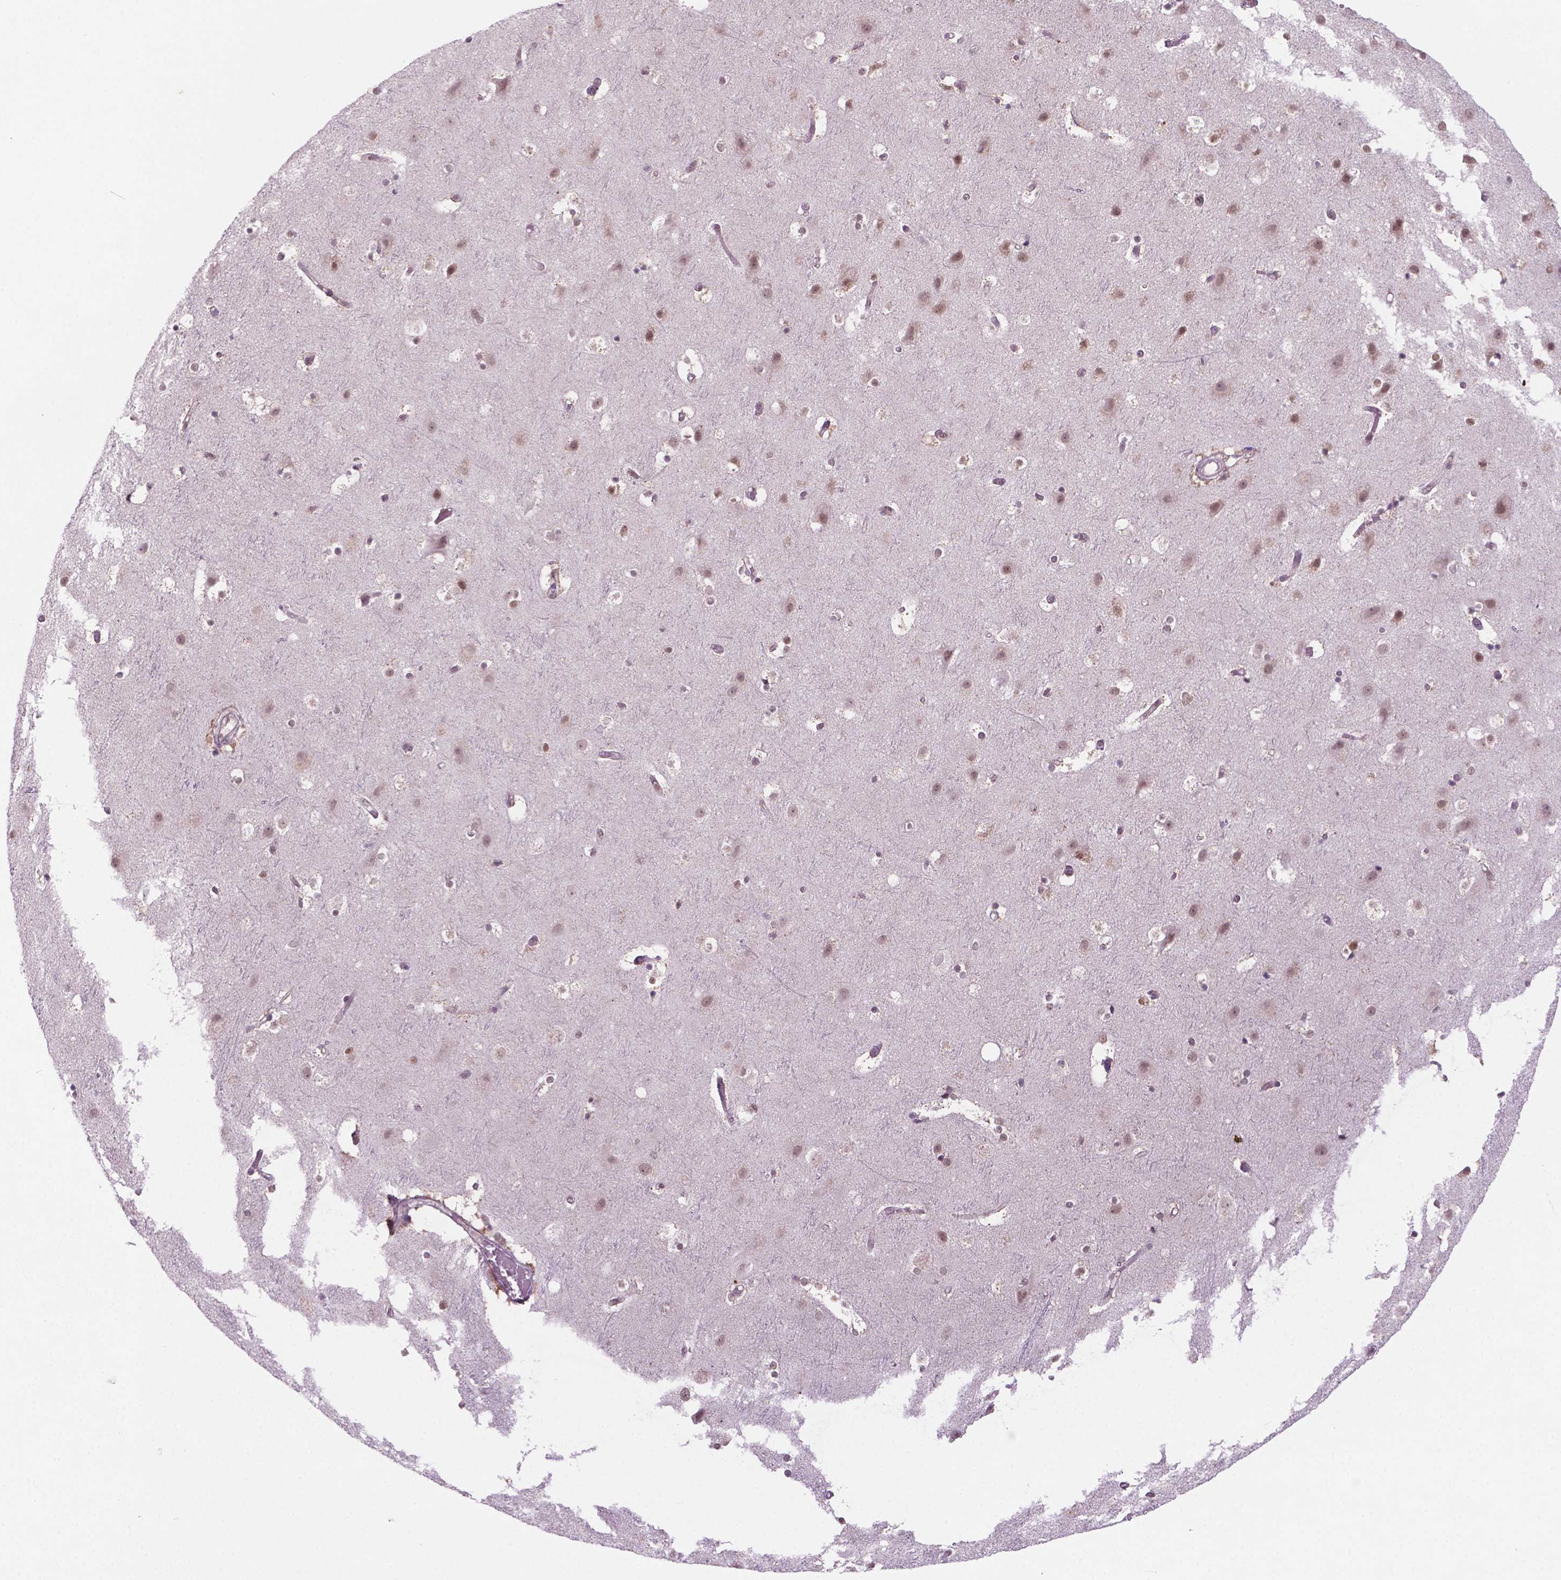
{"staining": {"intensity": "moderate", "quantity": ">75%", "location": "nuclear"}, "tissue": "cerebral cortex", "cell_type": "Endothelial cells", "image_type": "normal", "snomed": [{"axis": "morphology", "description": "Normal tissue, NOS"}, {"axis": "topography", "description": "Cerebral cortex"}], "caption": "This photomicrograph displays immunohistochemistry staining of normal cerebral cortex, with medium moderate nuclear expression in approximately >75% of endothelial cells.", "gene": "PHAX", "patient": {"sex": "female", "age": 52}}